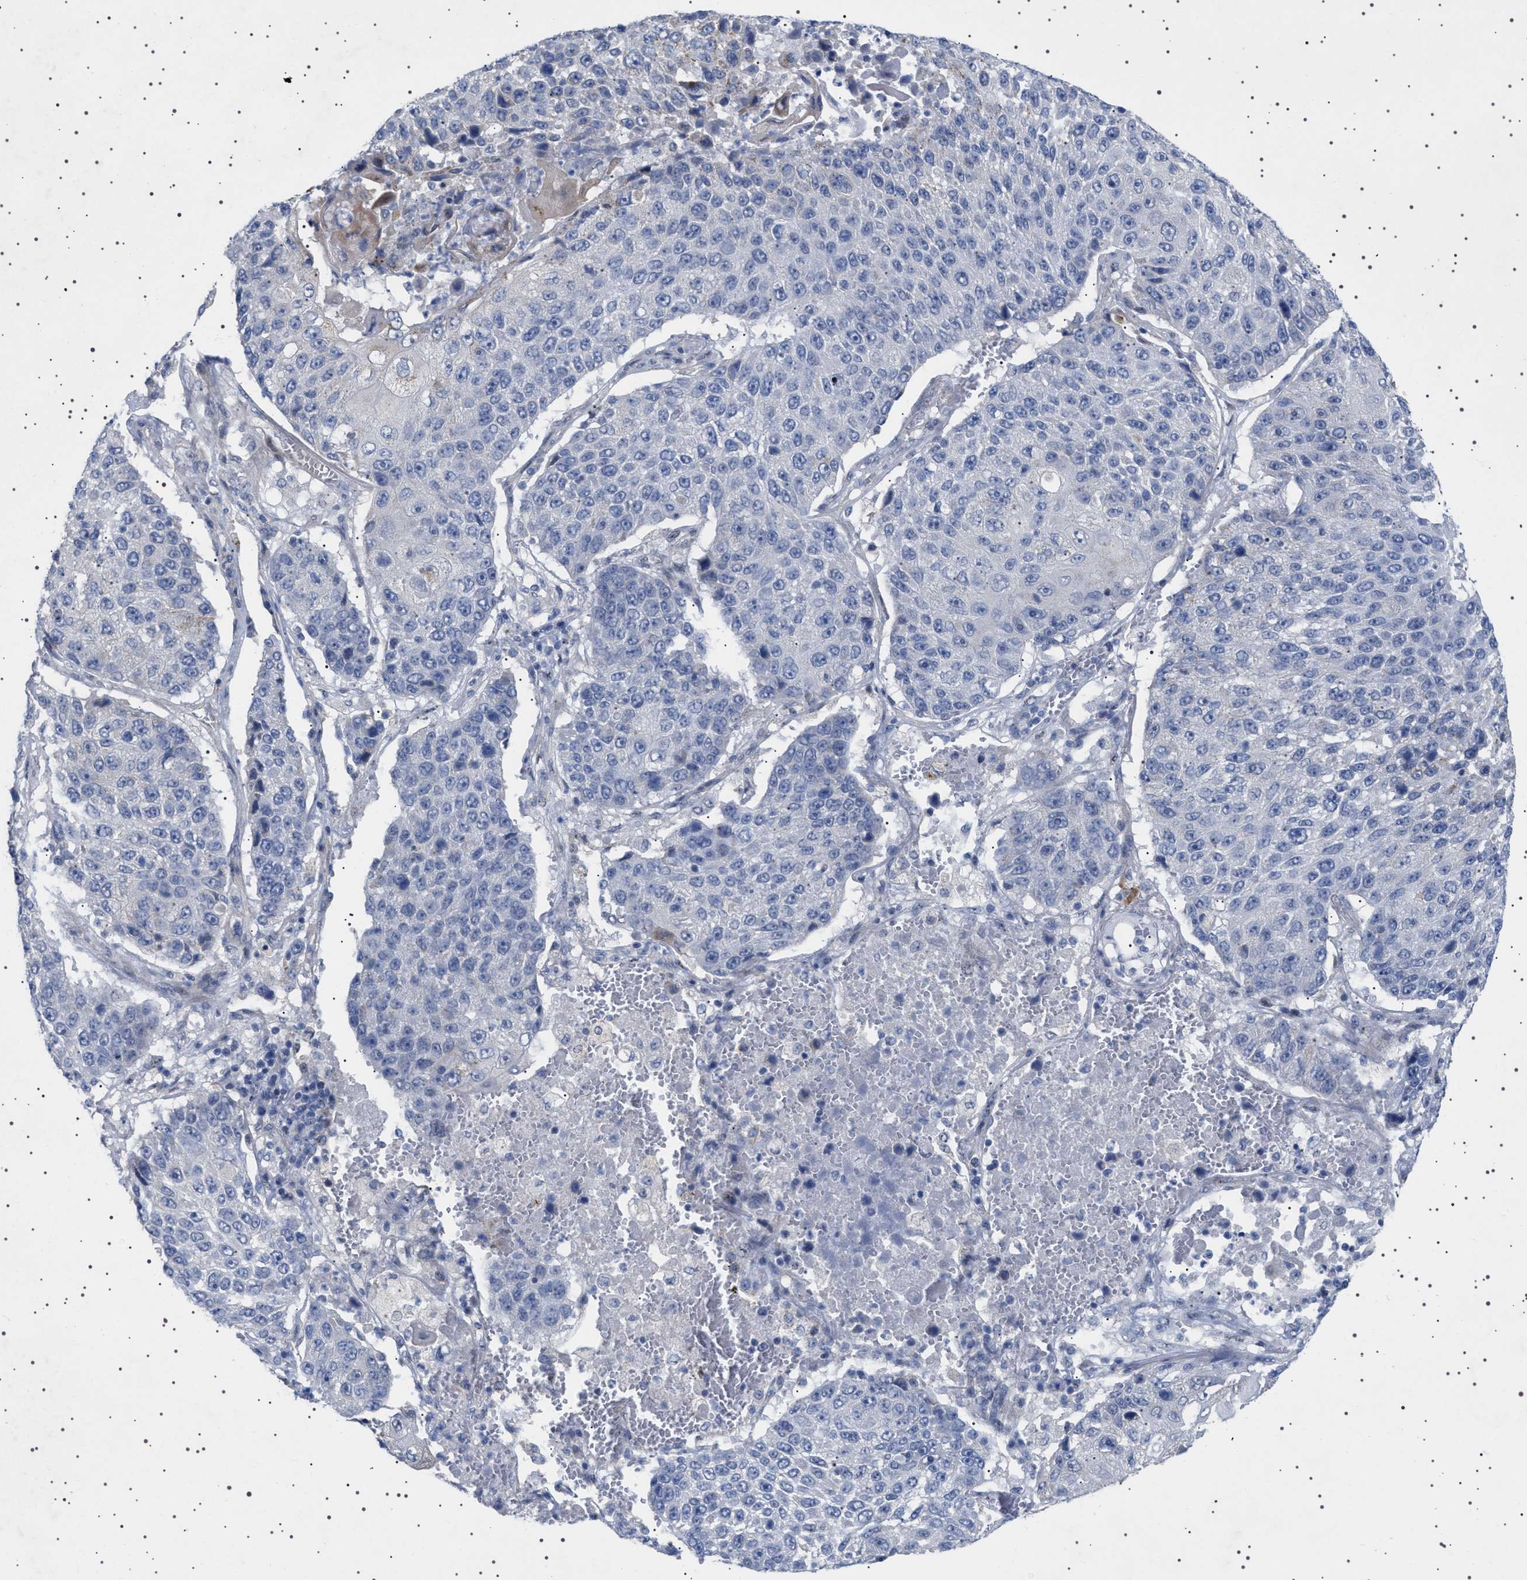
{"staining": {"intensity": "negative", "quantity": "none", "location": "none"}, "tissue": "lung cancer", "cell_type": "Tumor cells", "image_type": "cancer", "snomed": [{"axis": "morphology", "description": "Squamous cell carcinoma, NOS"}, {"axis": "topography", "description": "Lung"}], "caption": "IHC of lung squamous cell carcinoma shows no positivity in tumor cells.", "gene": "HTR1A", "patient": {"sex": "male", "age": 61}}